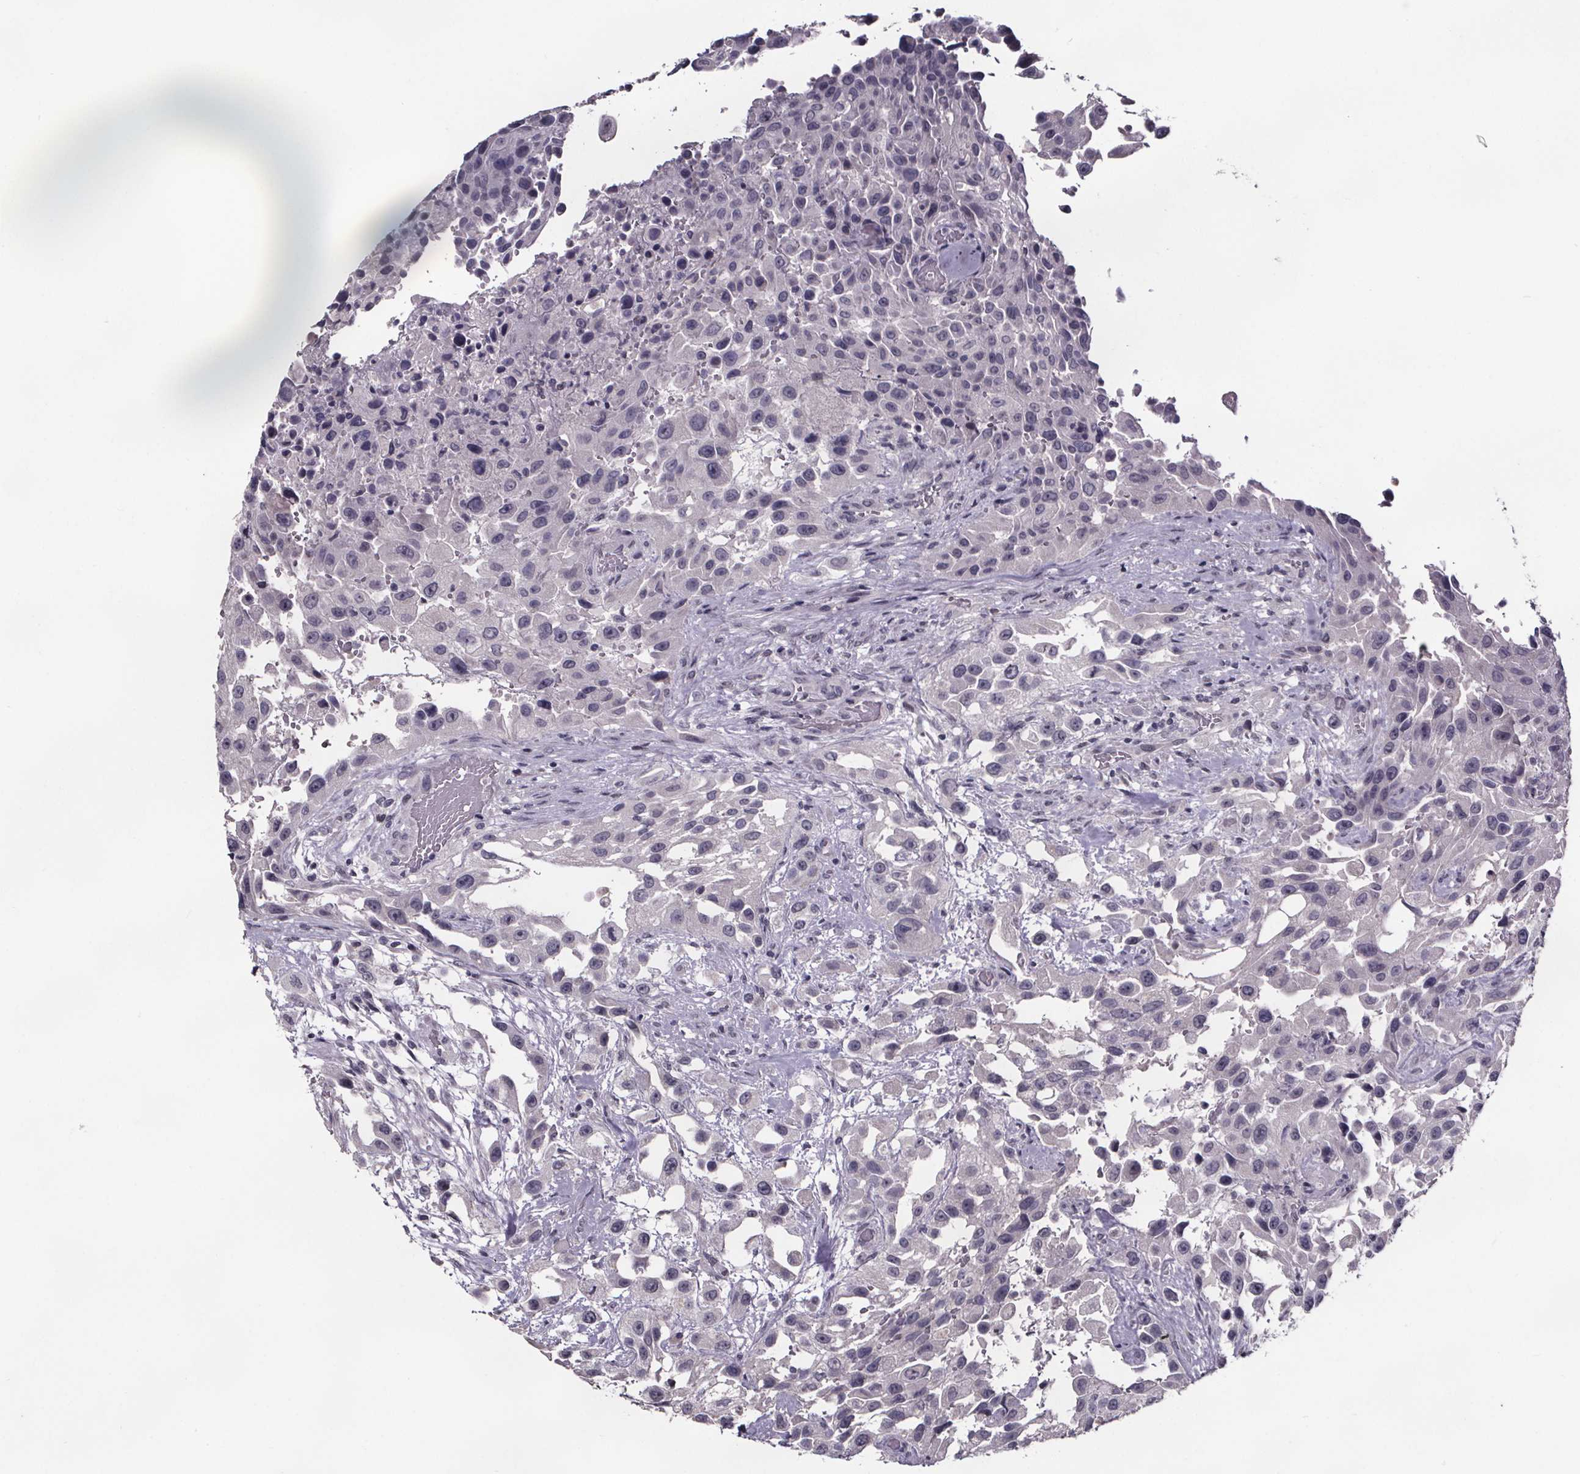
{"staining": {"intensity": "negative", "quantity": "none", "location": "none"}, "tissue": "urothelial cancer", "cell_type": "Tumor cells", "image_type": "cancer", "snomed": [{"axis": "morphology", "description": "Urothelial carcinoma, High grade"}, {"axis": "topography", "description": "Urinary bladder"}], "caption": "An immunohistochemistry image of urothelial carcinoma (high-grade) is shown. There is no staining in tumor cells of urothelial carcinoma (high-grade).", "gene": "AR", "patient": {"sex": "male", "age": 79}}